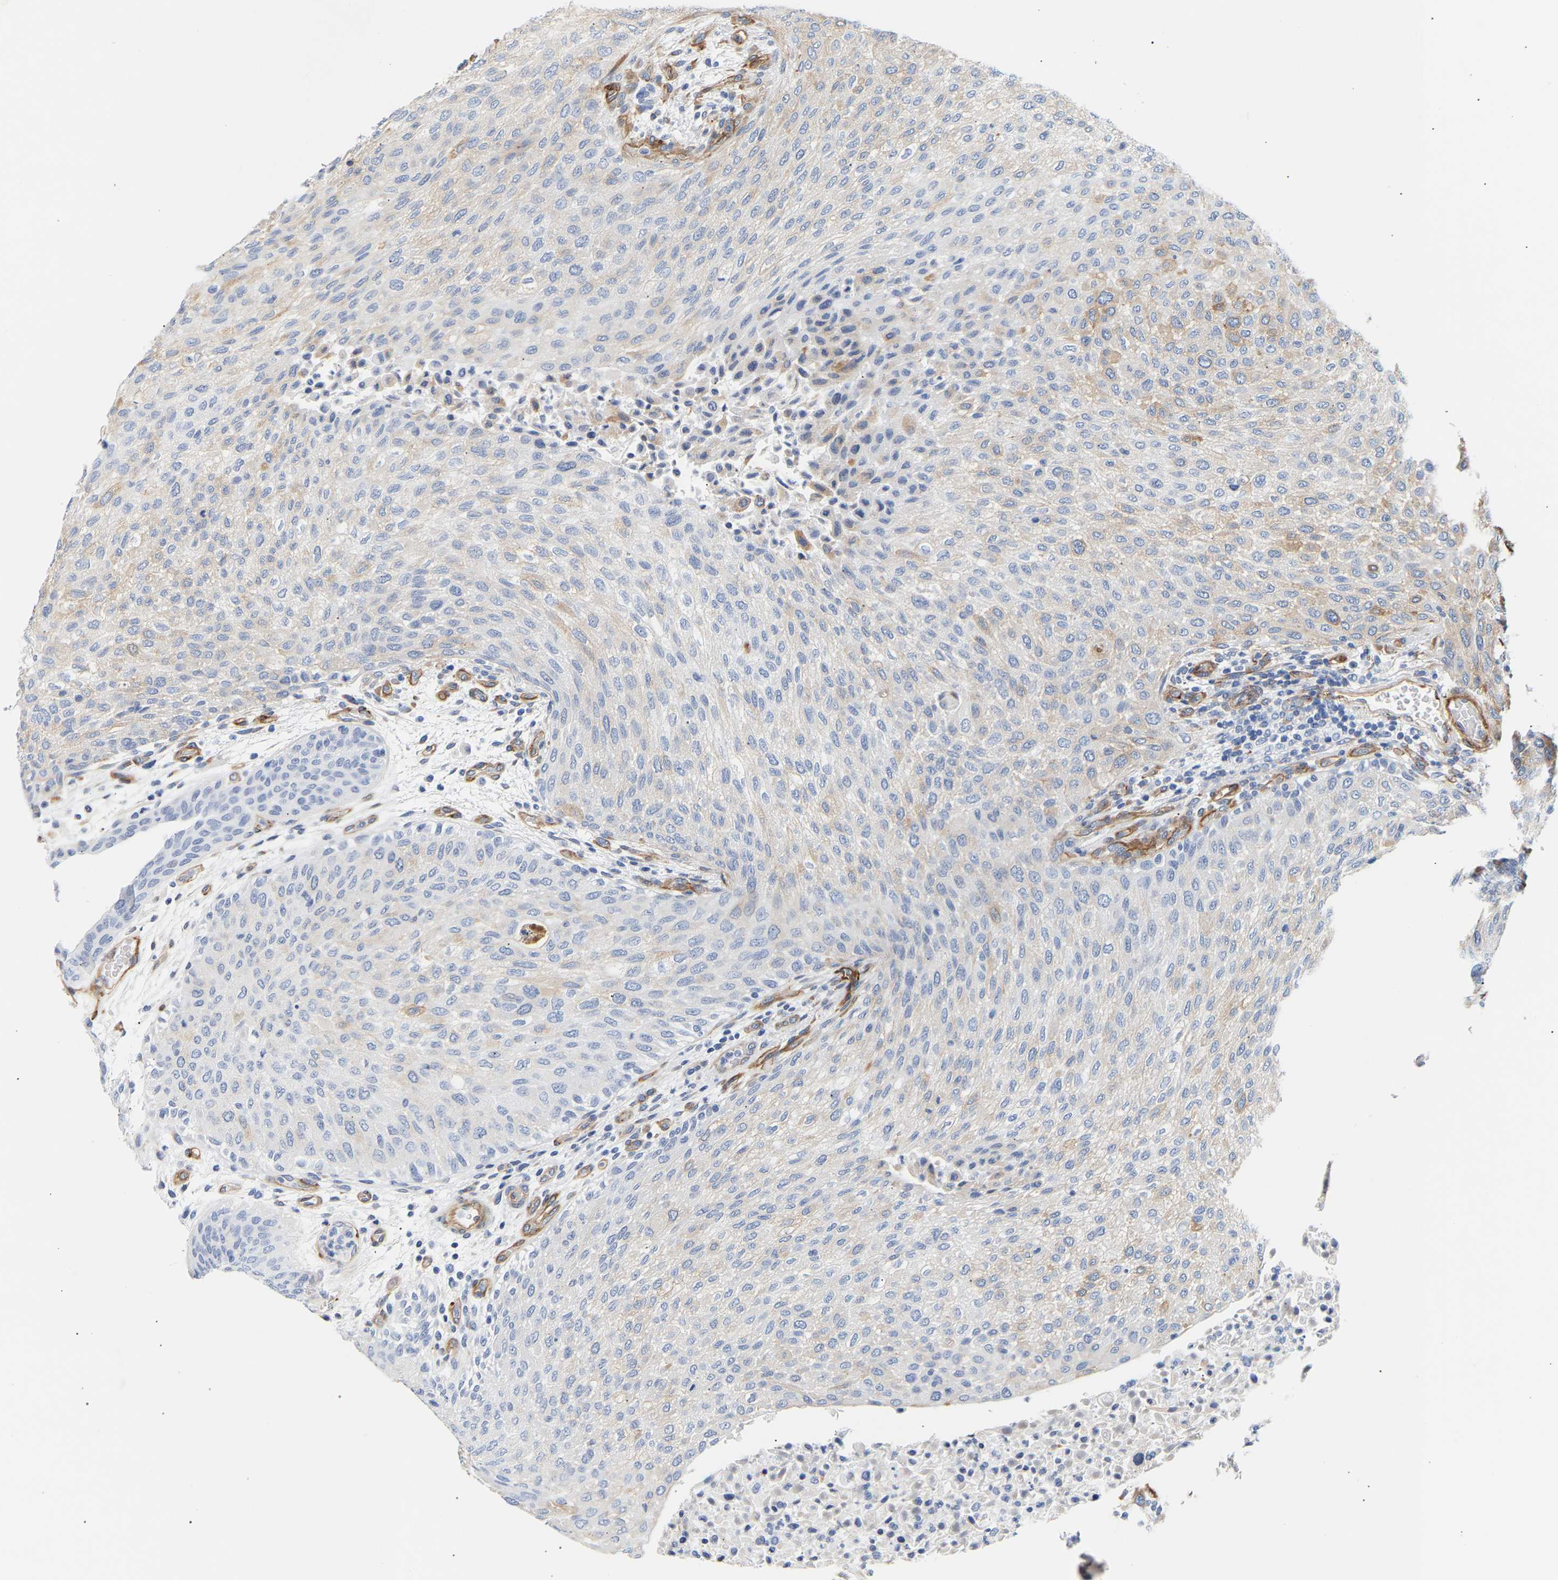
{"staining": {"intensity": "weak", "quantity": "25%-75%", "location": "cytoplasmic/membranous"}, "tissue": "urothelial cancer", "cell_type": "Tumor cells", "image_type": "cancer", "snomed": [{"axis": "morphology", "description": "Urothelial carcinoma, Low grade"}, {"axis": "morphology", "description": "Urothelial carcinoma, High grade"}, {"axis": "topography", "description": "Urinary bladder"}], "caption": "High-magnification brightfield microscopy of urothelial cancer stained with DAB (brown) and counterstained with hematoxylin (blue). tumor cells exhibit weak cytoplasmic/membranous positivity is present in approximately25%-75% of cells. Ihc stains the protein of interest in brown and the nuclei are stained blue.", "gene": "IGFBP7", "patient": {"sex": "male", "age": 35}}